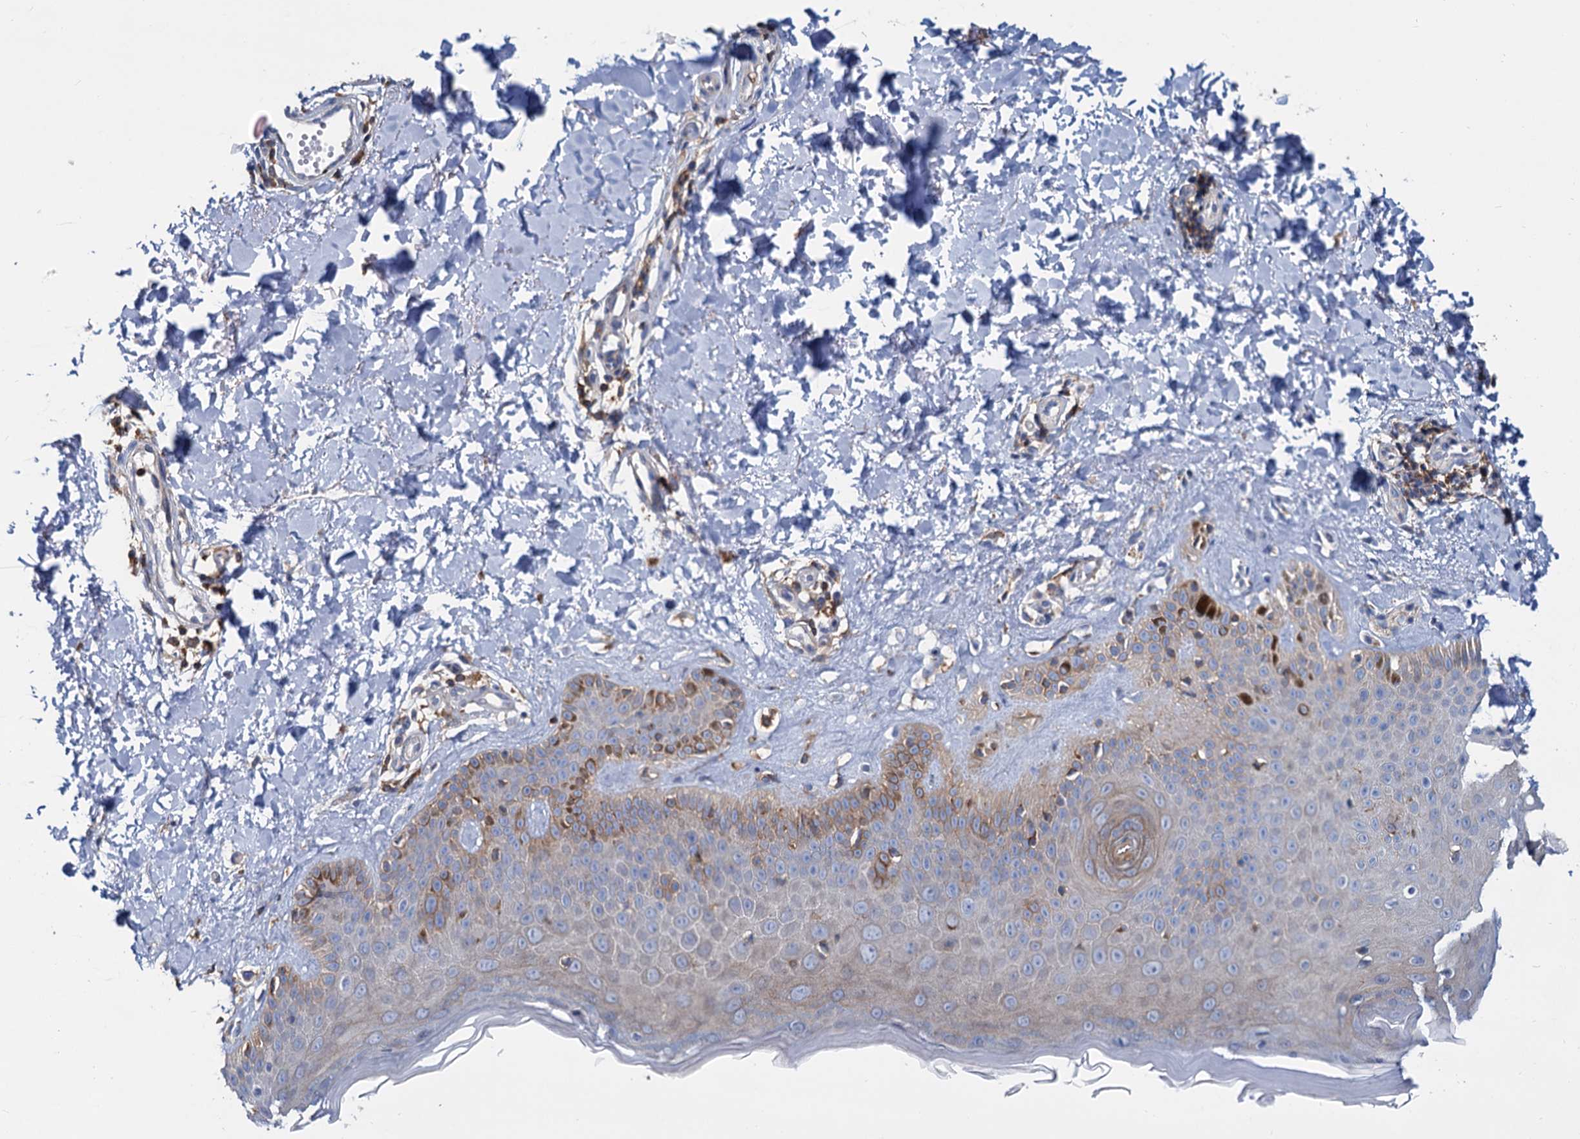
{"staining": {"intensity": "negative", "quantity": "none", "location": "none"}, "tissue": "skin", "cell_type": "Fibroblasts", "image_type": "normal", "snomed": [{"axis": "morphology", "description": "Normal tissue, NOS"}, {"axis": "topography", "description": "Skin"}], "caption": "The image reveals no staining of fibroblasts in unremarkable skin.", "gene": "LRCH4", "patient": {"sex": "male", "age": 52}}